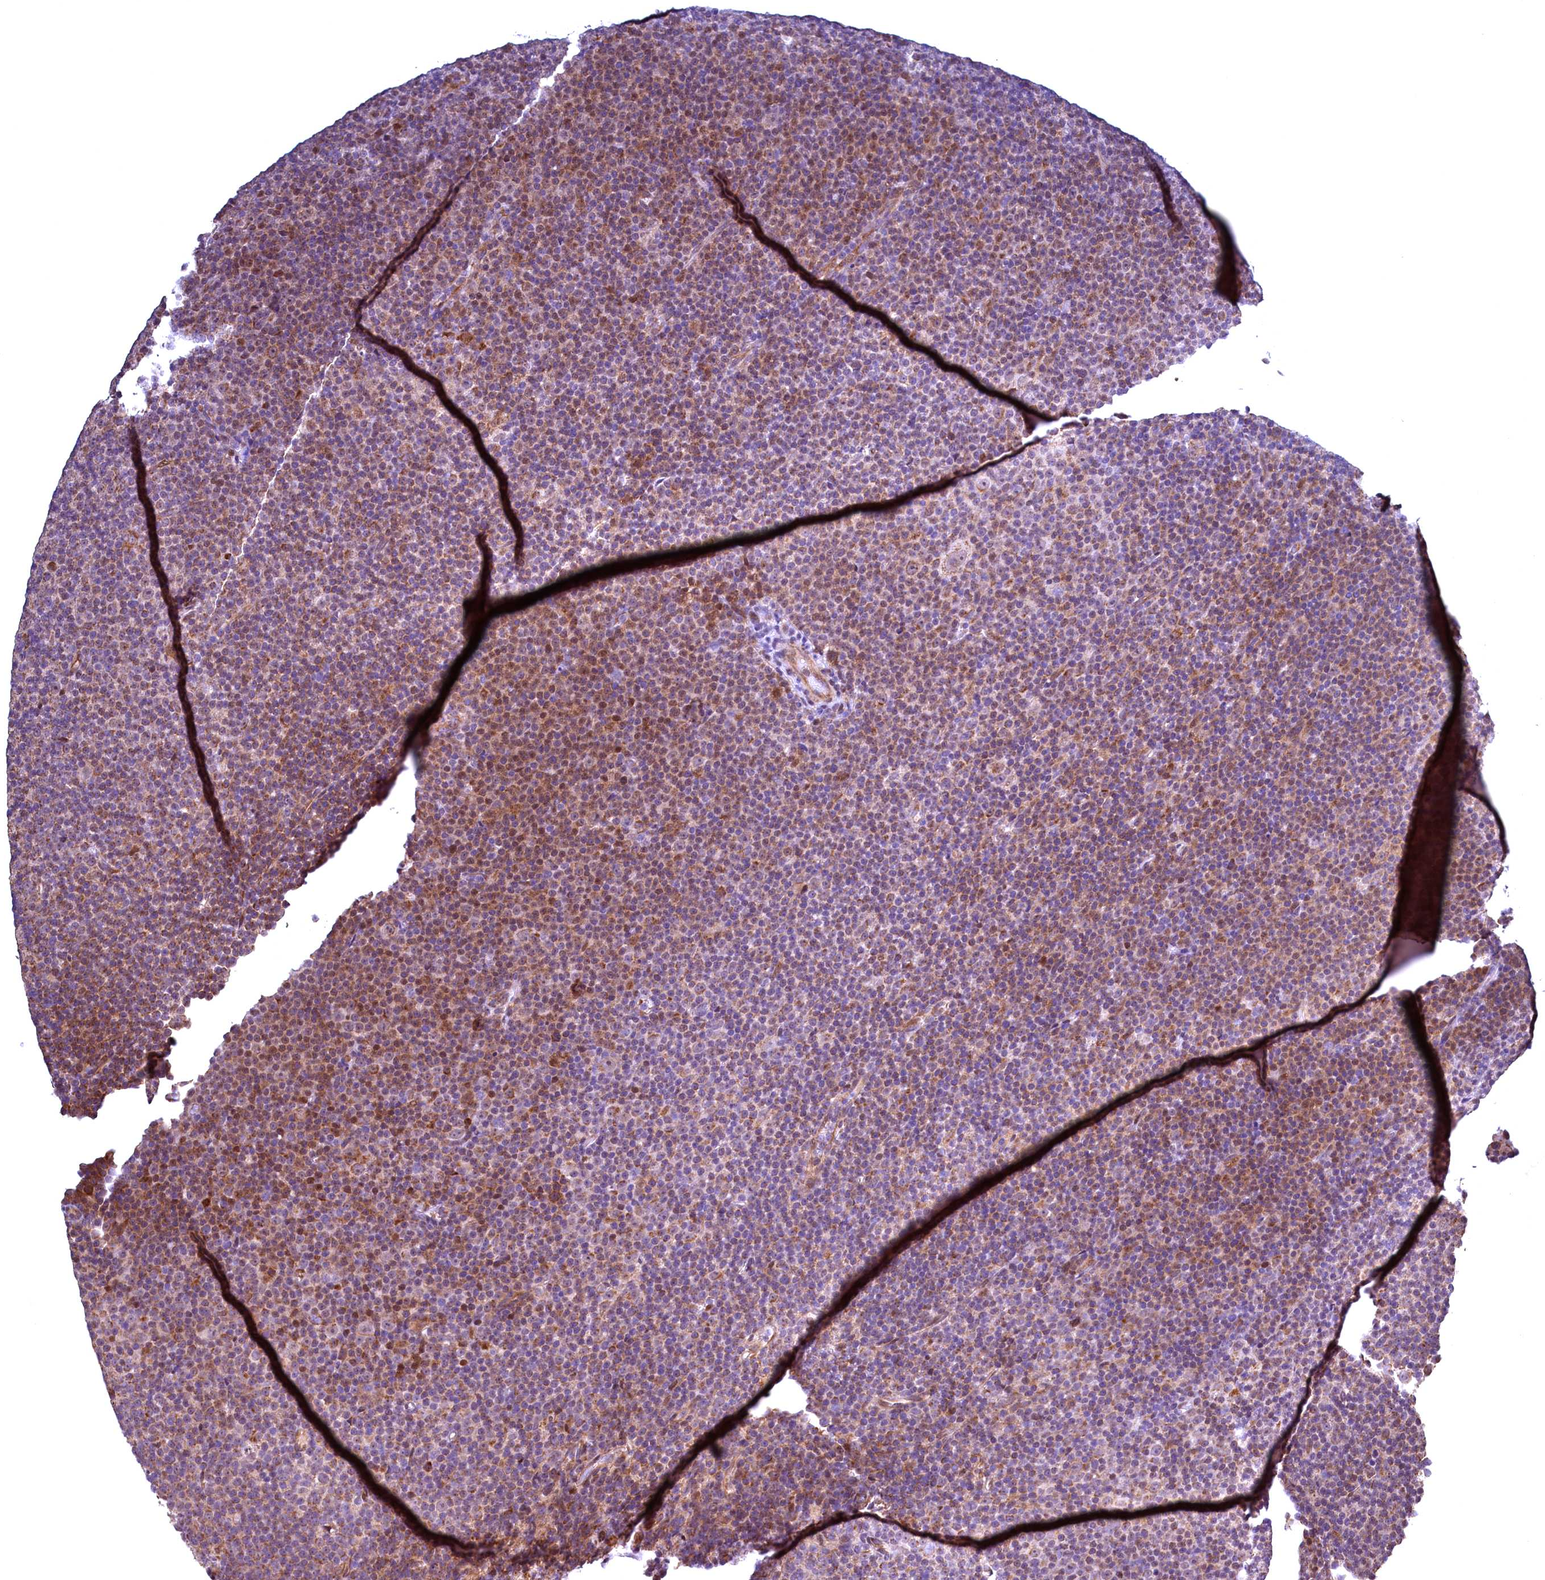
{"staining": {"intensity": "moderate", "quantity": "<25%", "location": "cytoplasmic/membranous,nuclear"}, "tissue": "lymphoma", "cell_type": "Tumor cells", "image_type": "cancer", "snomed": [{"axis": "morphology", "description": "Malignant lymphoma, non-Hodgkin's type, Low grade"}, {"axis": "topography", "description": "Lymph node"}], "caption": "A photomicrograph of lymphoma stained for a protein reveals moderate cytoplasmic/membranous and nuclear brown staining in tumor cells.", "gene": "RBFA", "patient": {"sex": "female", "age": 67}}